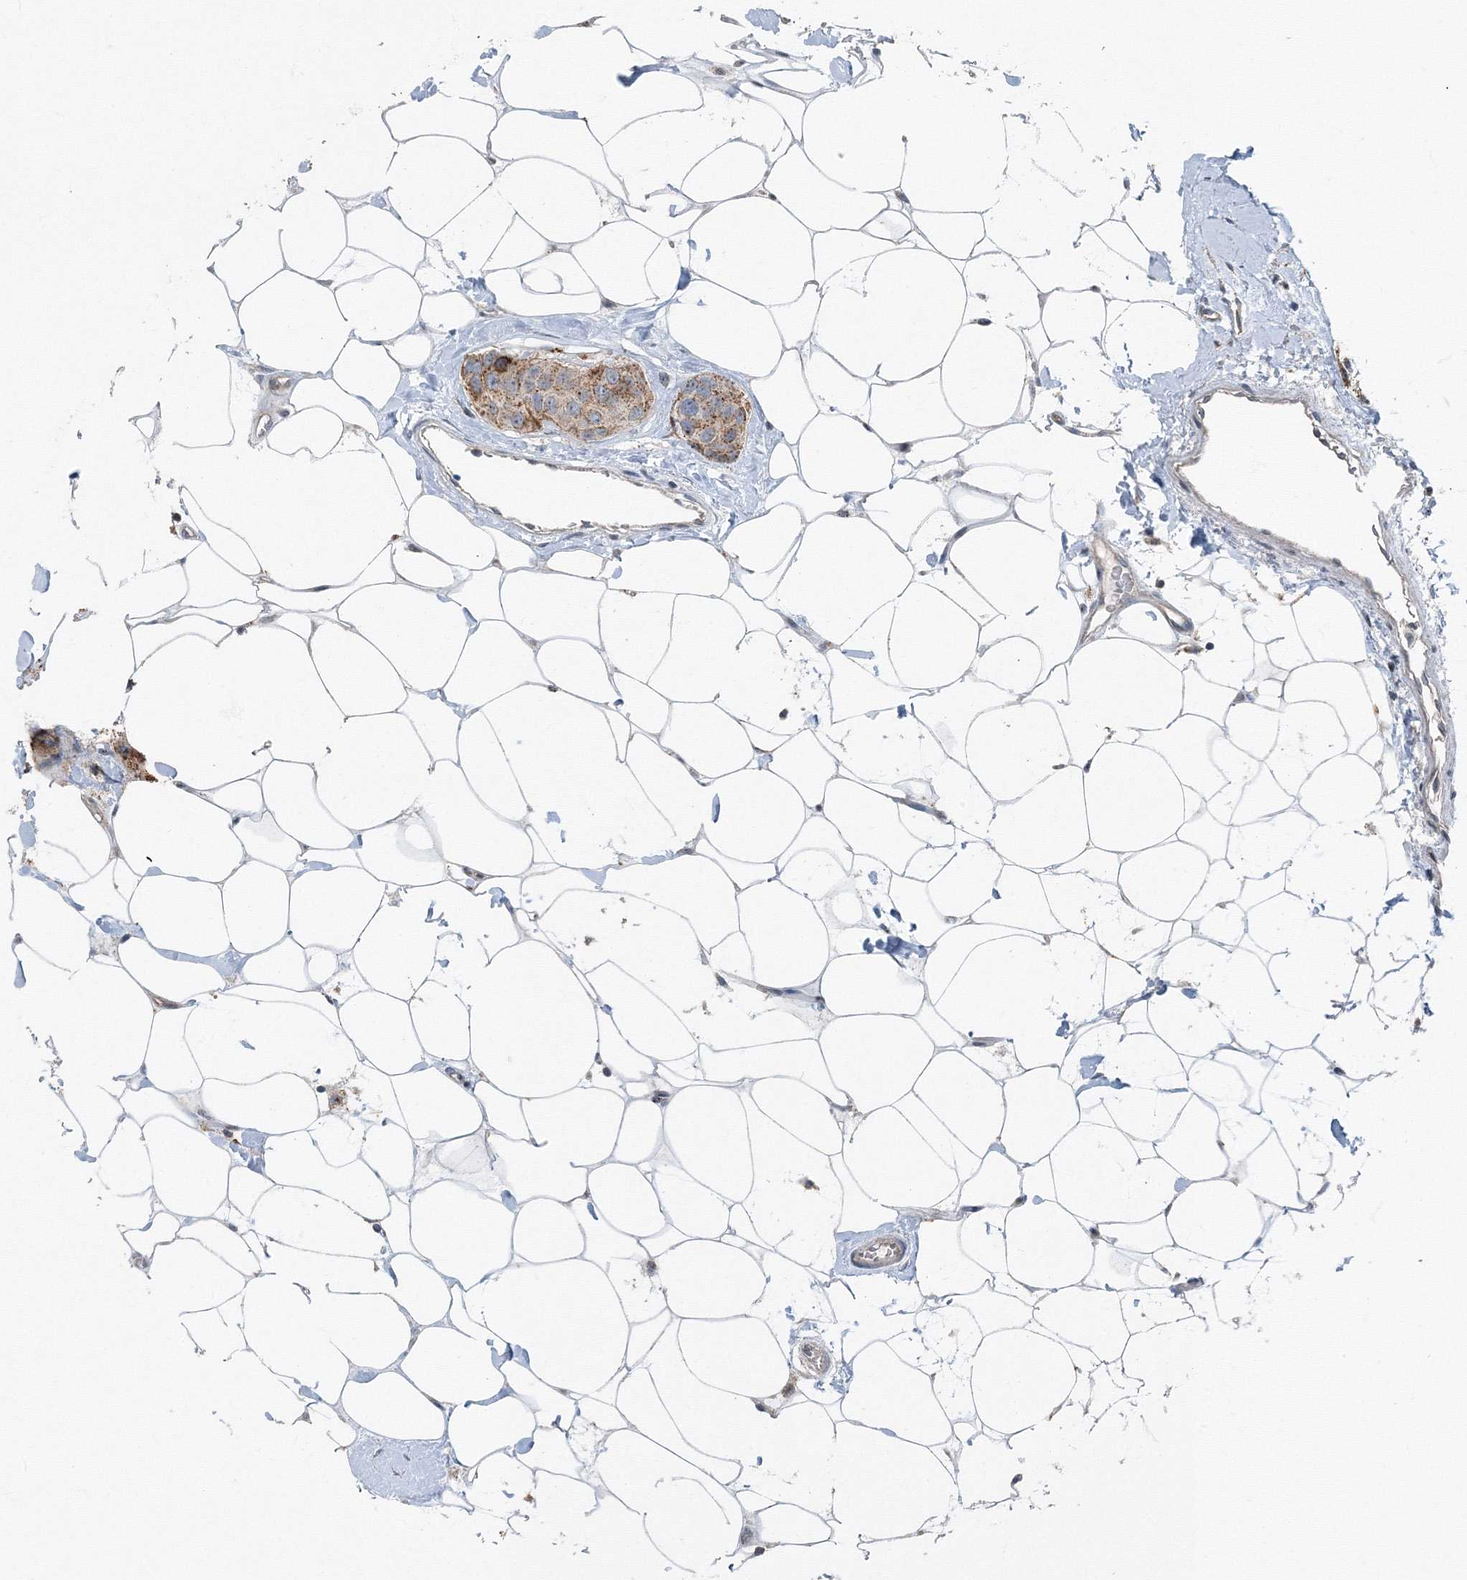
{"staining": {"intensity": "moderate", "quantity": ">75%", "location": "cytoplasmic/membranous"}, "tissue": "breast cancer", "cell_type": "Tumor cells", "image_type": "cancer", "snomed": [{"axis": "morphology", "description": "Normal tissue, NOS"}, {"axis": "morphology", "description": "Duct carcinoma"}, {"axis": "topography", "description": "Breast"}], "caption": "The micrograph demonstrates a brown stain indicating the presence of a protein in the cytoplasmic/membranous of tumor cells in breast invasive ductal carcinoma. The staining is performed using DAB brown chromogen to label protein expression. The nuclei are counter-stained blue using hematoxylin.", "gene": "AASDH", "patient": {"sex": "female", "age": 39}}